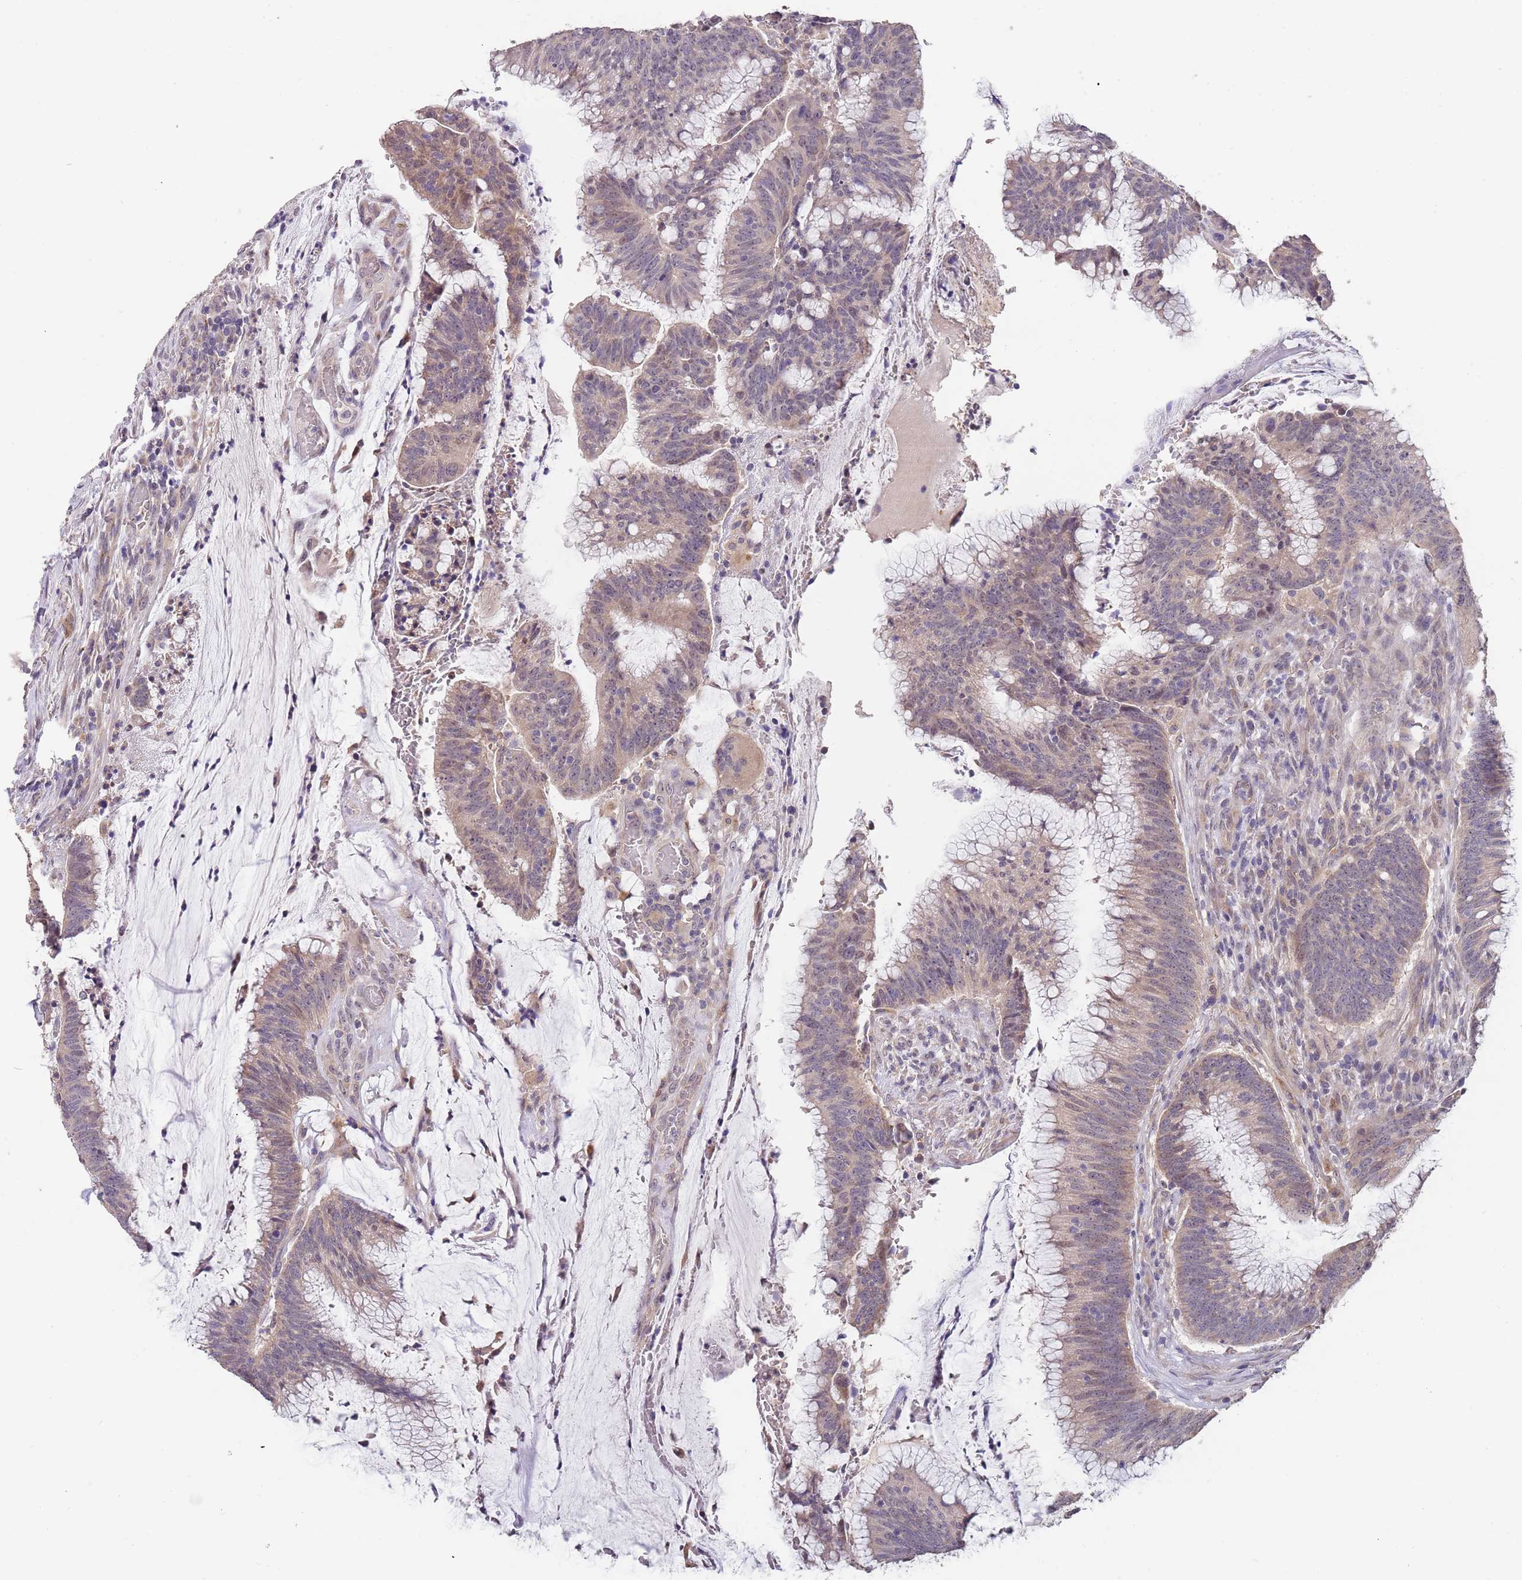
{"staining": {"intensity": "weak", "quantity": "25%-75%", "location": "cytoplasmic/membranous"}, "tissue": "colorectal cancer", "cell_type": "Tumor cells", "image_type": "cancer", "snomed": [{"axis": "morphology", "description": "Adenocarcinoma, NOS"}, {"axis": "topography", "description": "Rectum"}], "caption": "Immunohistochemical staining of human colorectal cancer (adenocarcinoma) demonstrates weak cytoplasmic/membranous protein positivity in about 25%-75% of tumor cells. (Stains: DAB (3,3'-diaminobenzidine) in brown, nuclei in blue, Microscopy: brightfield microscopy at high magnification).", "gene": "TMEM64", "patient": {"sex": "female", "age": 77}}